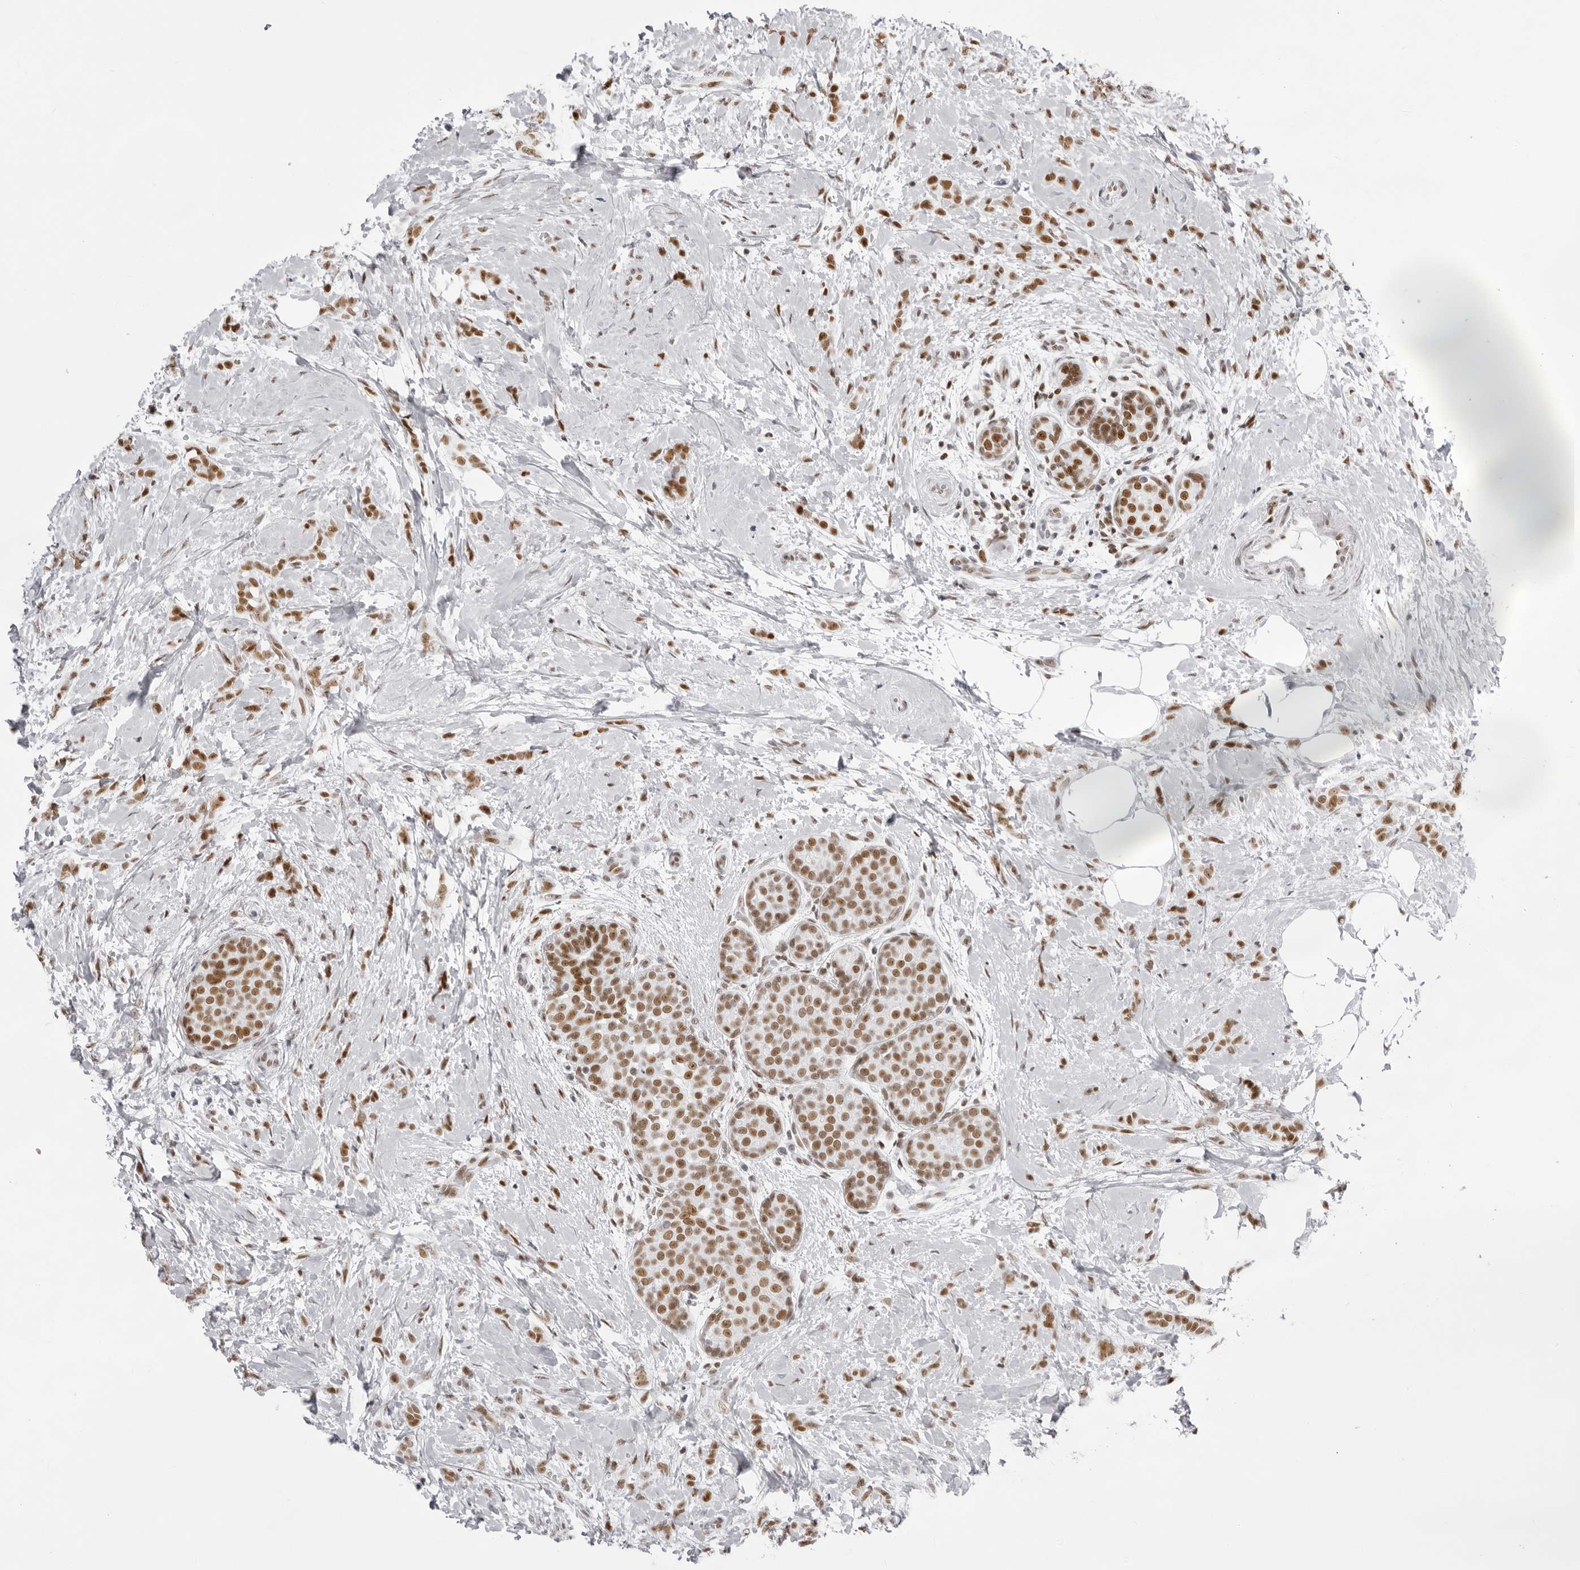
{"staining": {"intensity": "moderate", "quantity": ">75%", "location": "nuclear"}, "tissue": "breast cancer", "cell_type": "Tumor cells", "image_type": "cancer", "snomed": [{"axis": "morphology", "description": "Lobular carcinoma, in situ"}, {"axis": "morphology", "description": "Lobular carcinoma"}, {"axis": "topography", "description": "Breast"}], "caption": "IHC (DAB) staining of breast cancer (lobular carcinoma) exhibits moderate nuclear protein positivity in approximately >75% of tumor cells. (DAB IHC with brightfield microscopy, high magnification).", "gene": "IRF2BP2", "patient": {"sex": "female", "age": 41}}